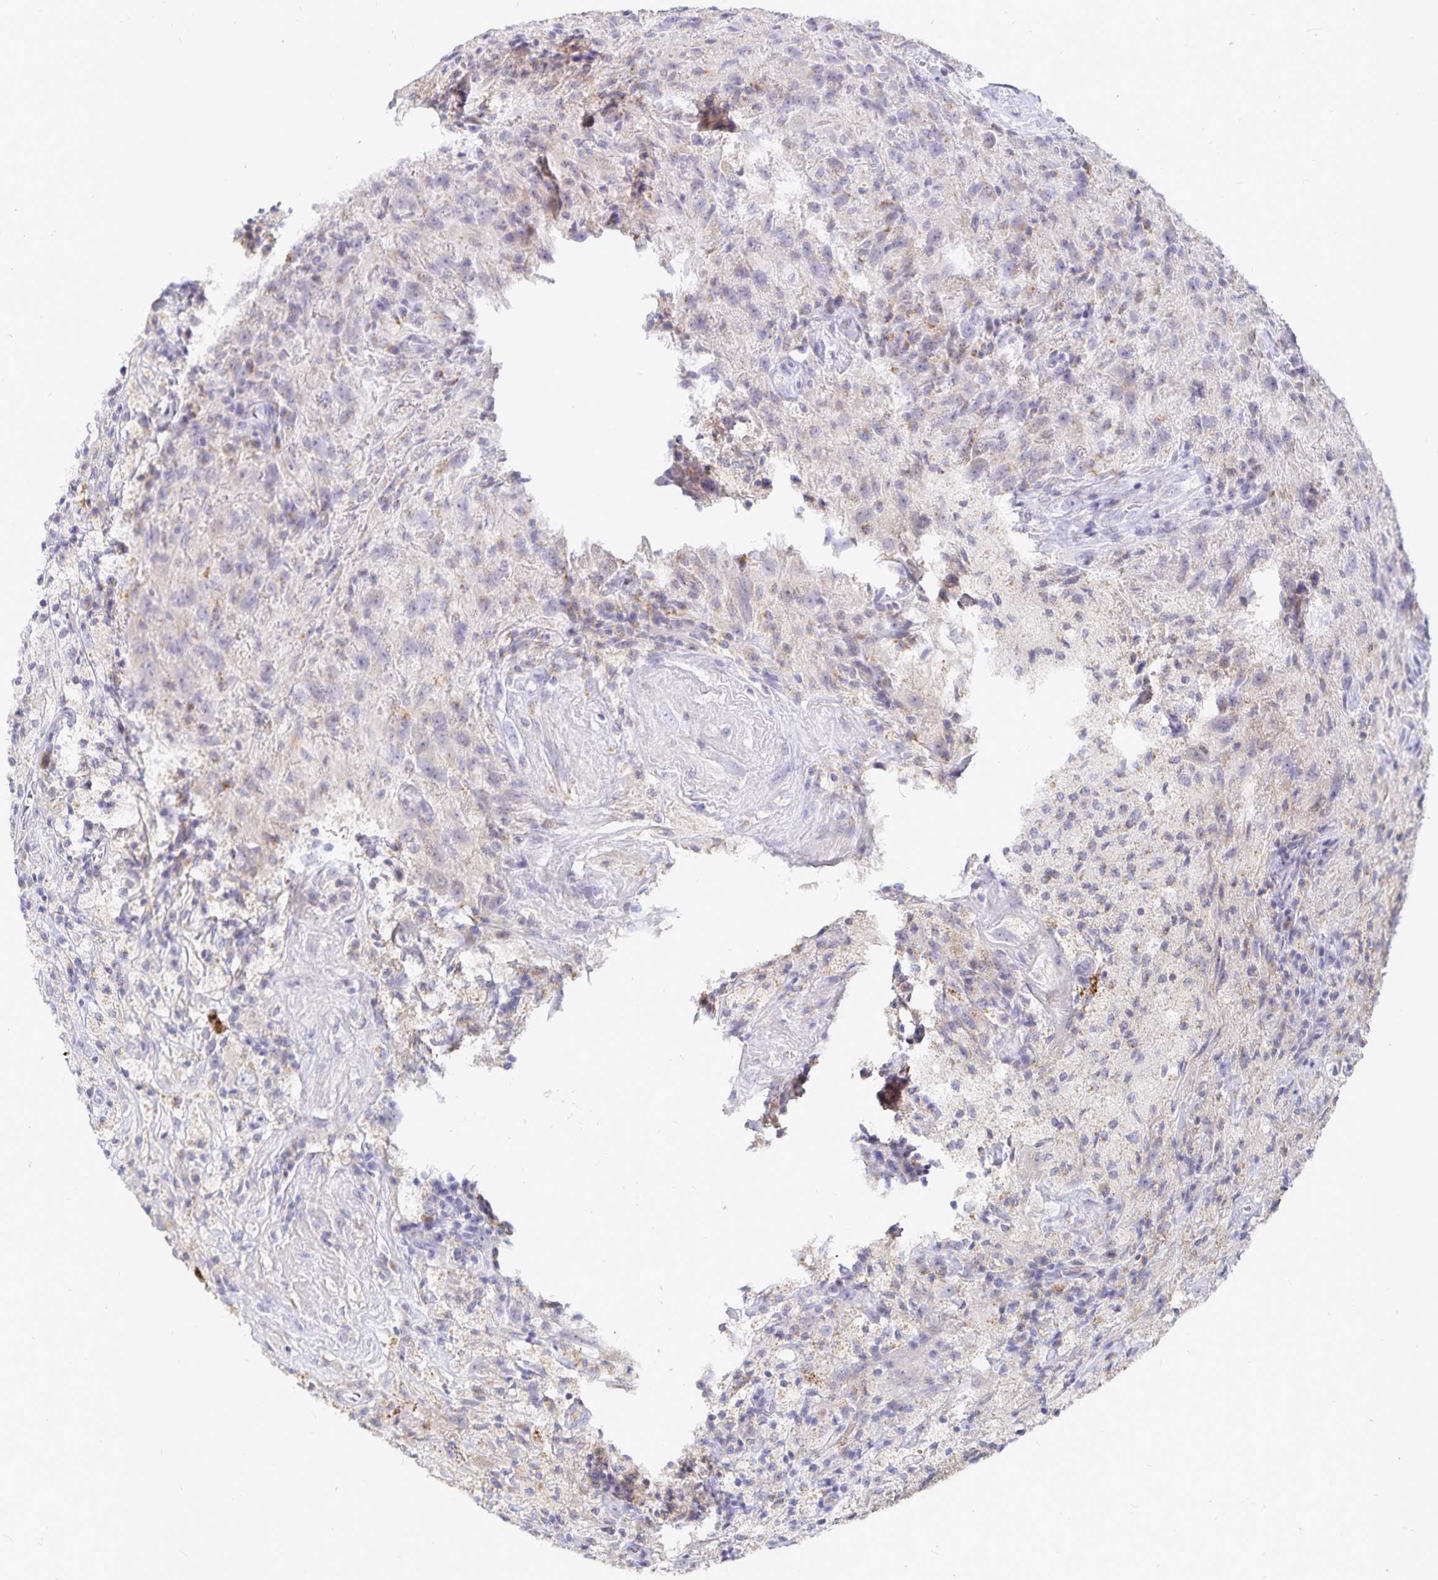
{"staining": {"intensity": "weak", "quantity": "<25%", "location": "cytoplasmic/membranous"}, "tissue": "glioma", "cell_type": "Tumor cells", "image_type": "cancer", "snomed": [{"axis": "morphology", "description": "Glioma, malignant, High grade"}, {"axis": "topography", "description": "Brain"}], "caption": "Malignant high-grade glioma was stained to show a protein in brown. There is no significant positivity in tumor cells.", "gene": "PKHD1", "patient": {"sex": "male", "age": 68}}